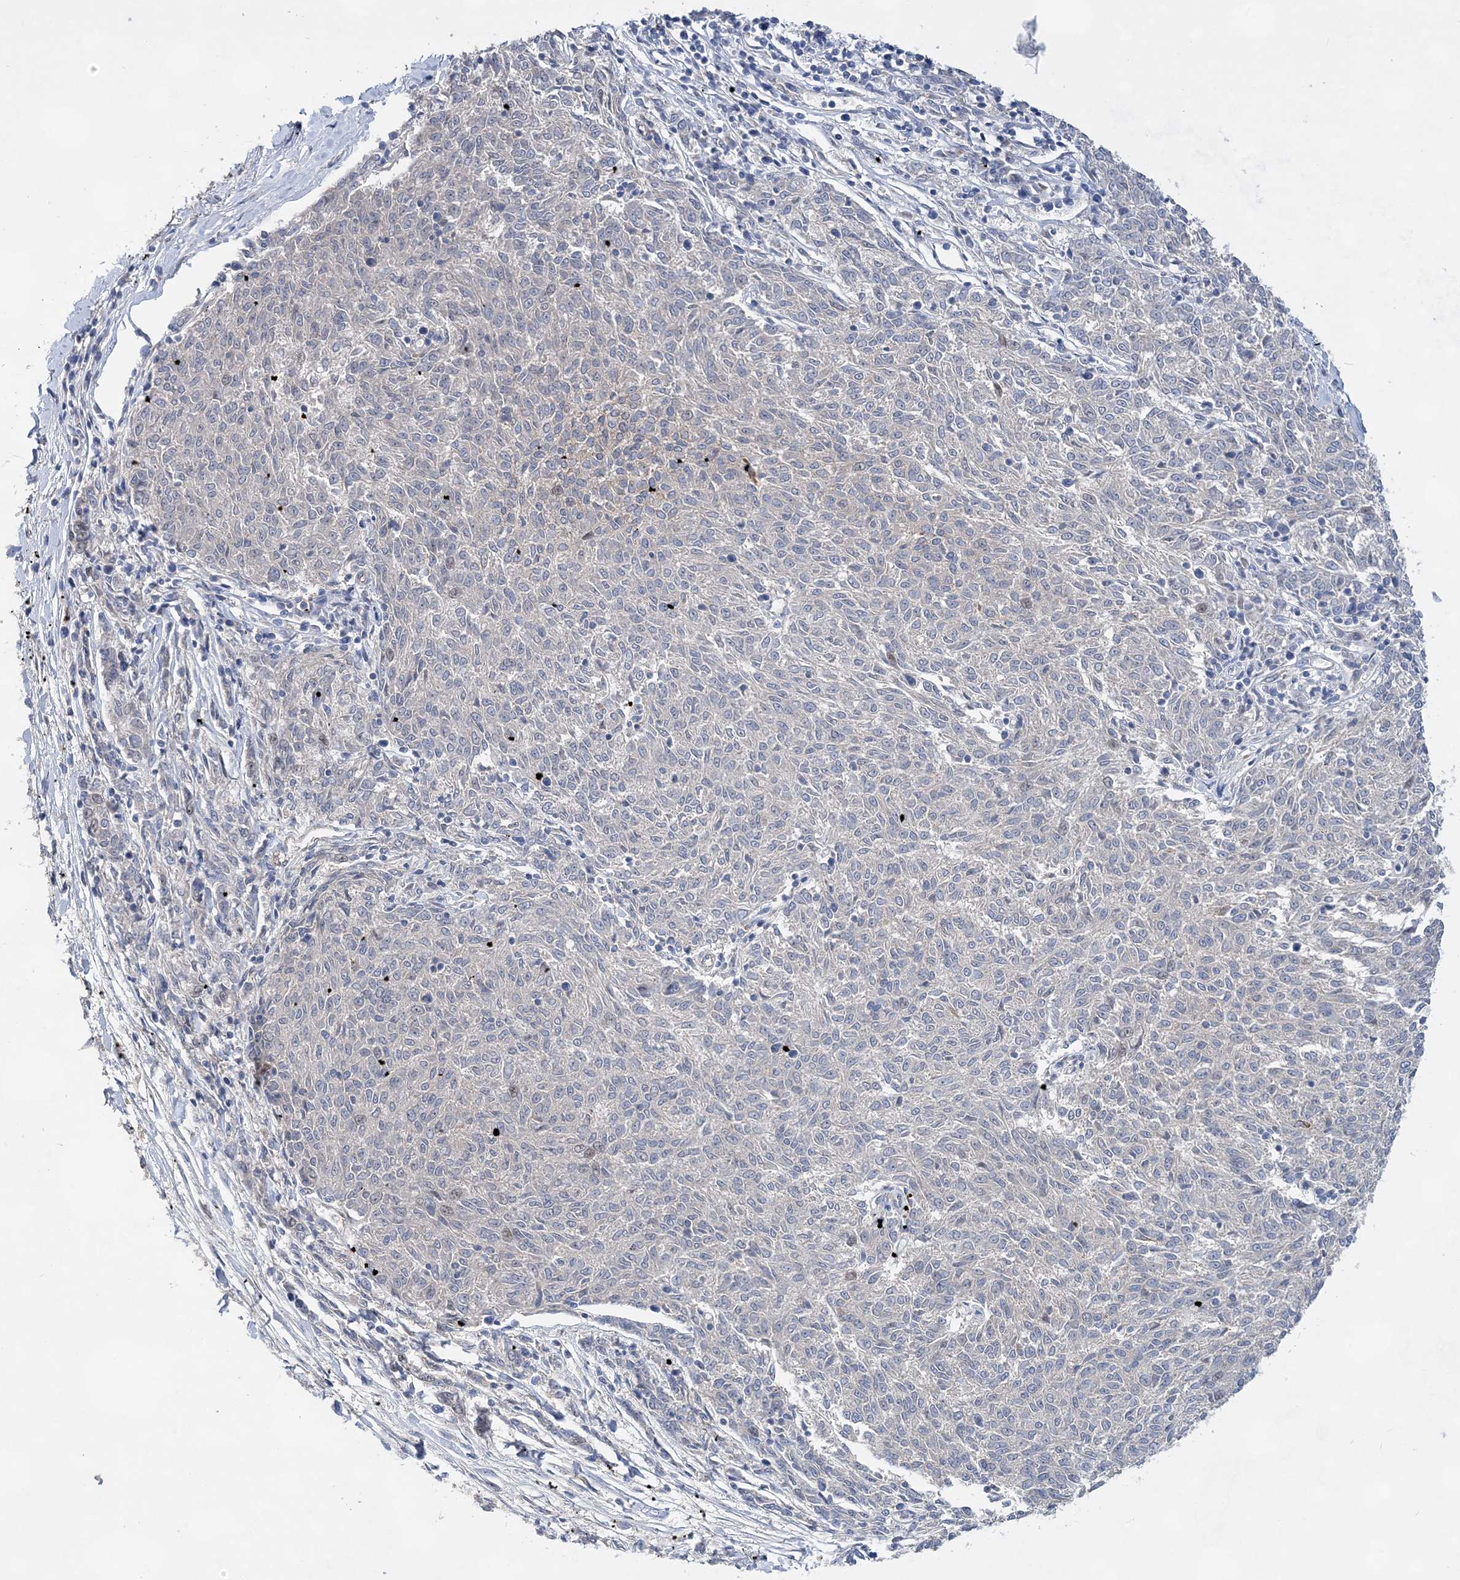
{"staining": {"intensity": "negative", "quantity": "none", "location": "none"}, "tissue": "melanoma", "cell_type": "Tumor cells", "image_type": "cancer", "snomed": [{"axis": "morphology", "description": "Malignant melanoma, NOS"}, {"axis": "topography", "description": "Skin"}], "caption": "An image of malignant melanoma stained for a protein reveals no brown staining in tumor cells.", "gene": "TRAPPC13", "patient": {"sex": "female", "age": 72}}